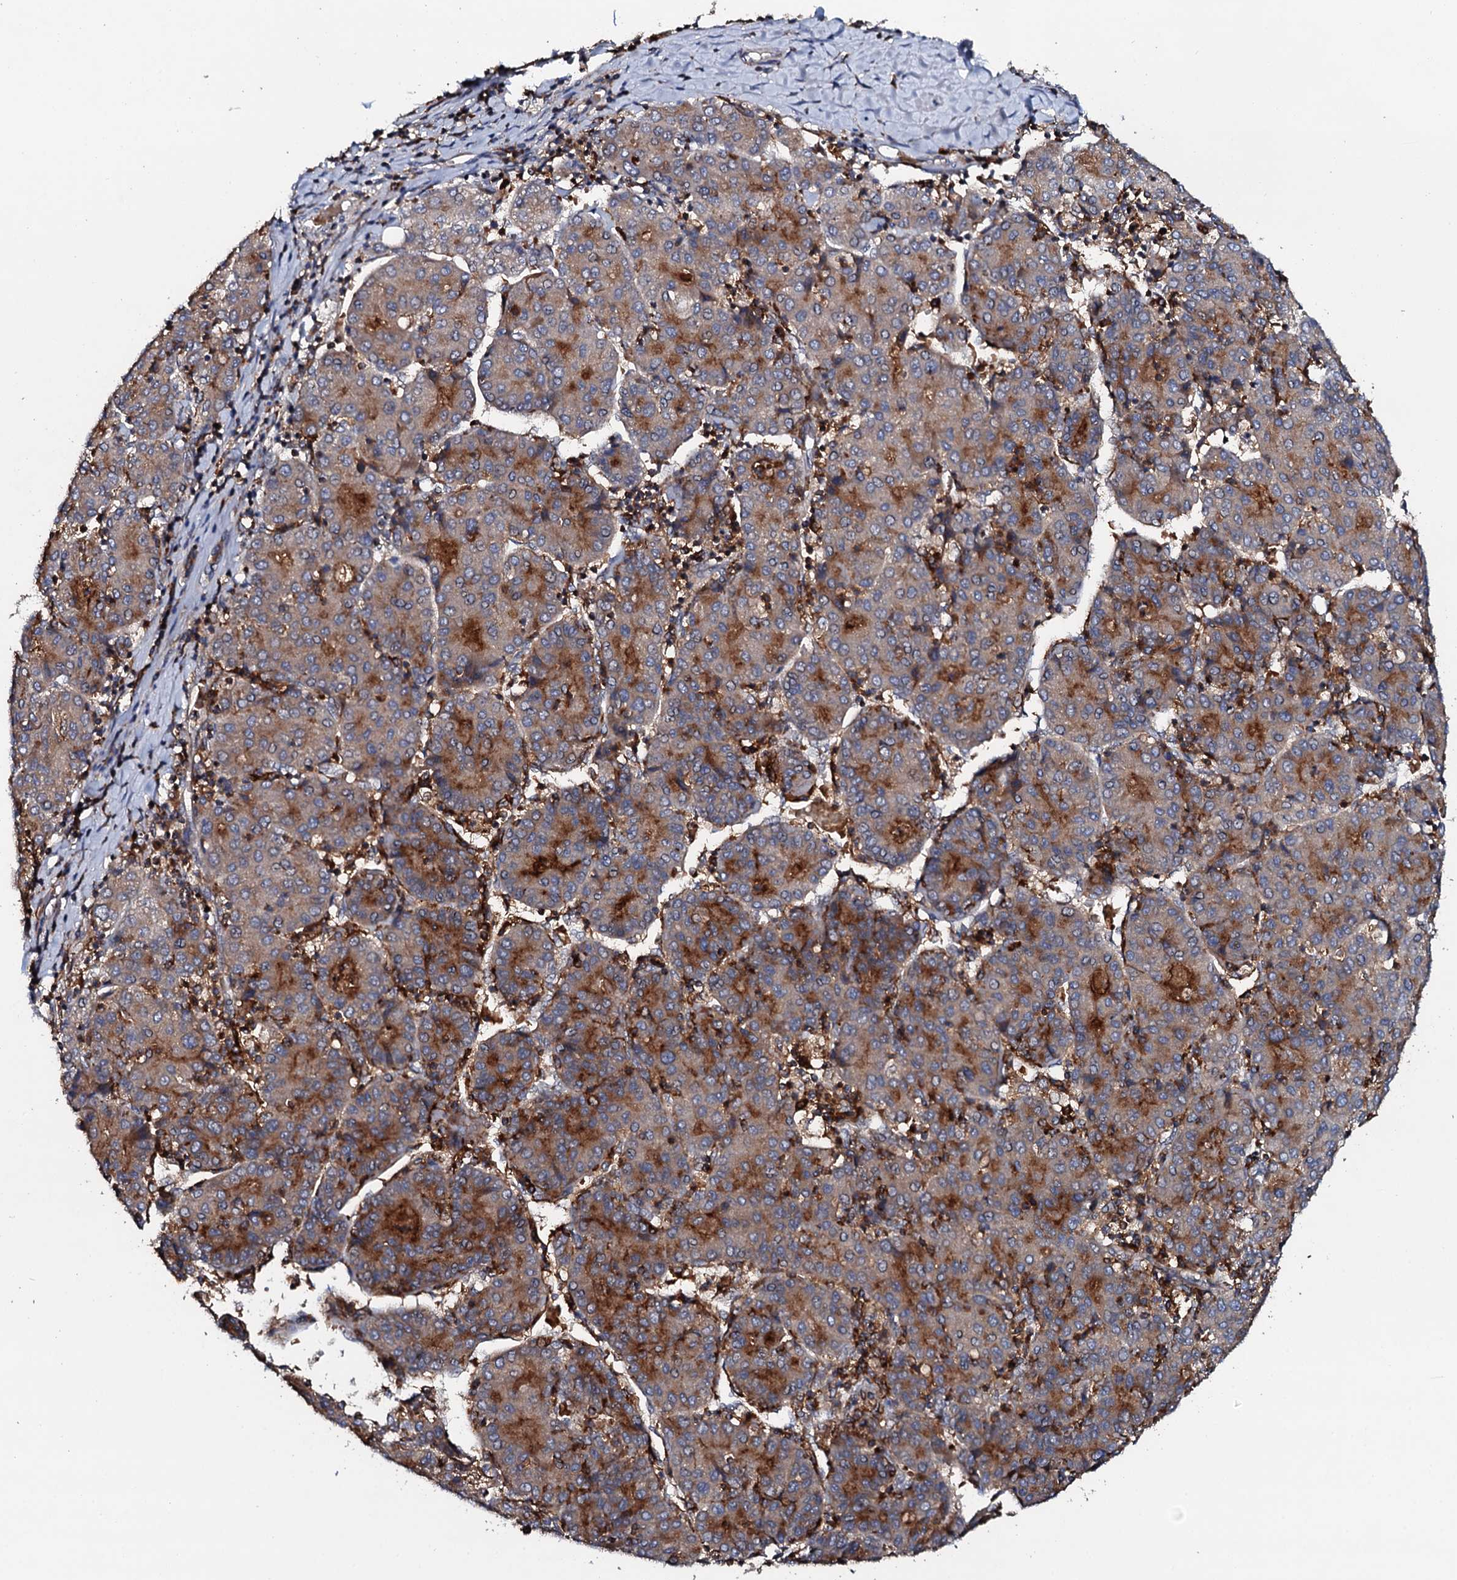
{"staining": {"intensity": "strong", "quantity": "25%-75%", "location": "cytoplasmic/membranous"}, "tissue": "liver cancer", "cell_type": "Tumor cells", "image_type": "cancer", "snomed": [{"axis": "morphology", "description": "Carcinoma, Hepatocellular, NOS"}, {"axis": "topography", "description": "Liver"}], "caption": "Human liver hepatocellular carcinoma stained with a protein marker demonstrates strong staining in tumor cells.", "gene": "VAMP8", "patient": {"sex": "male", "age": 65}}